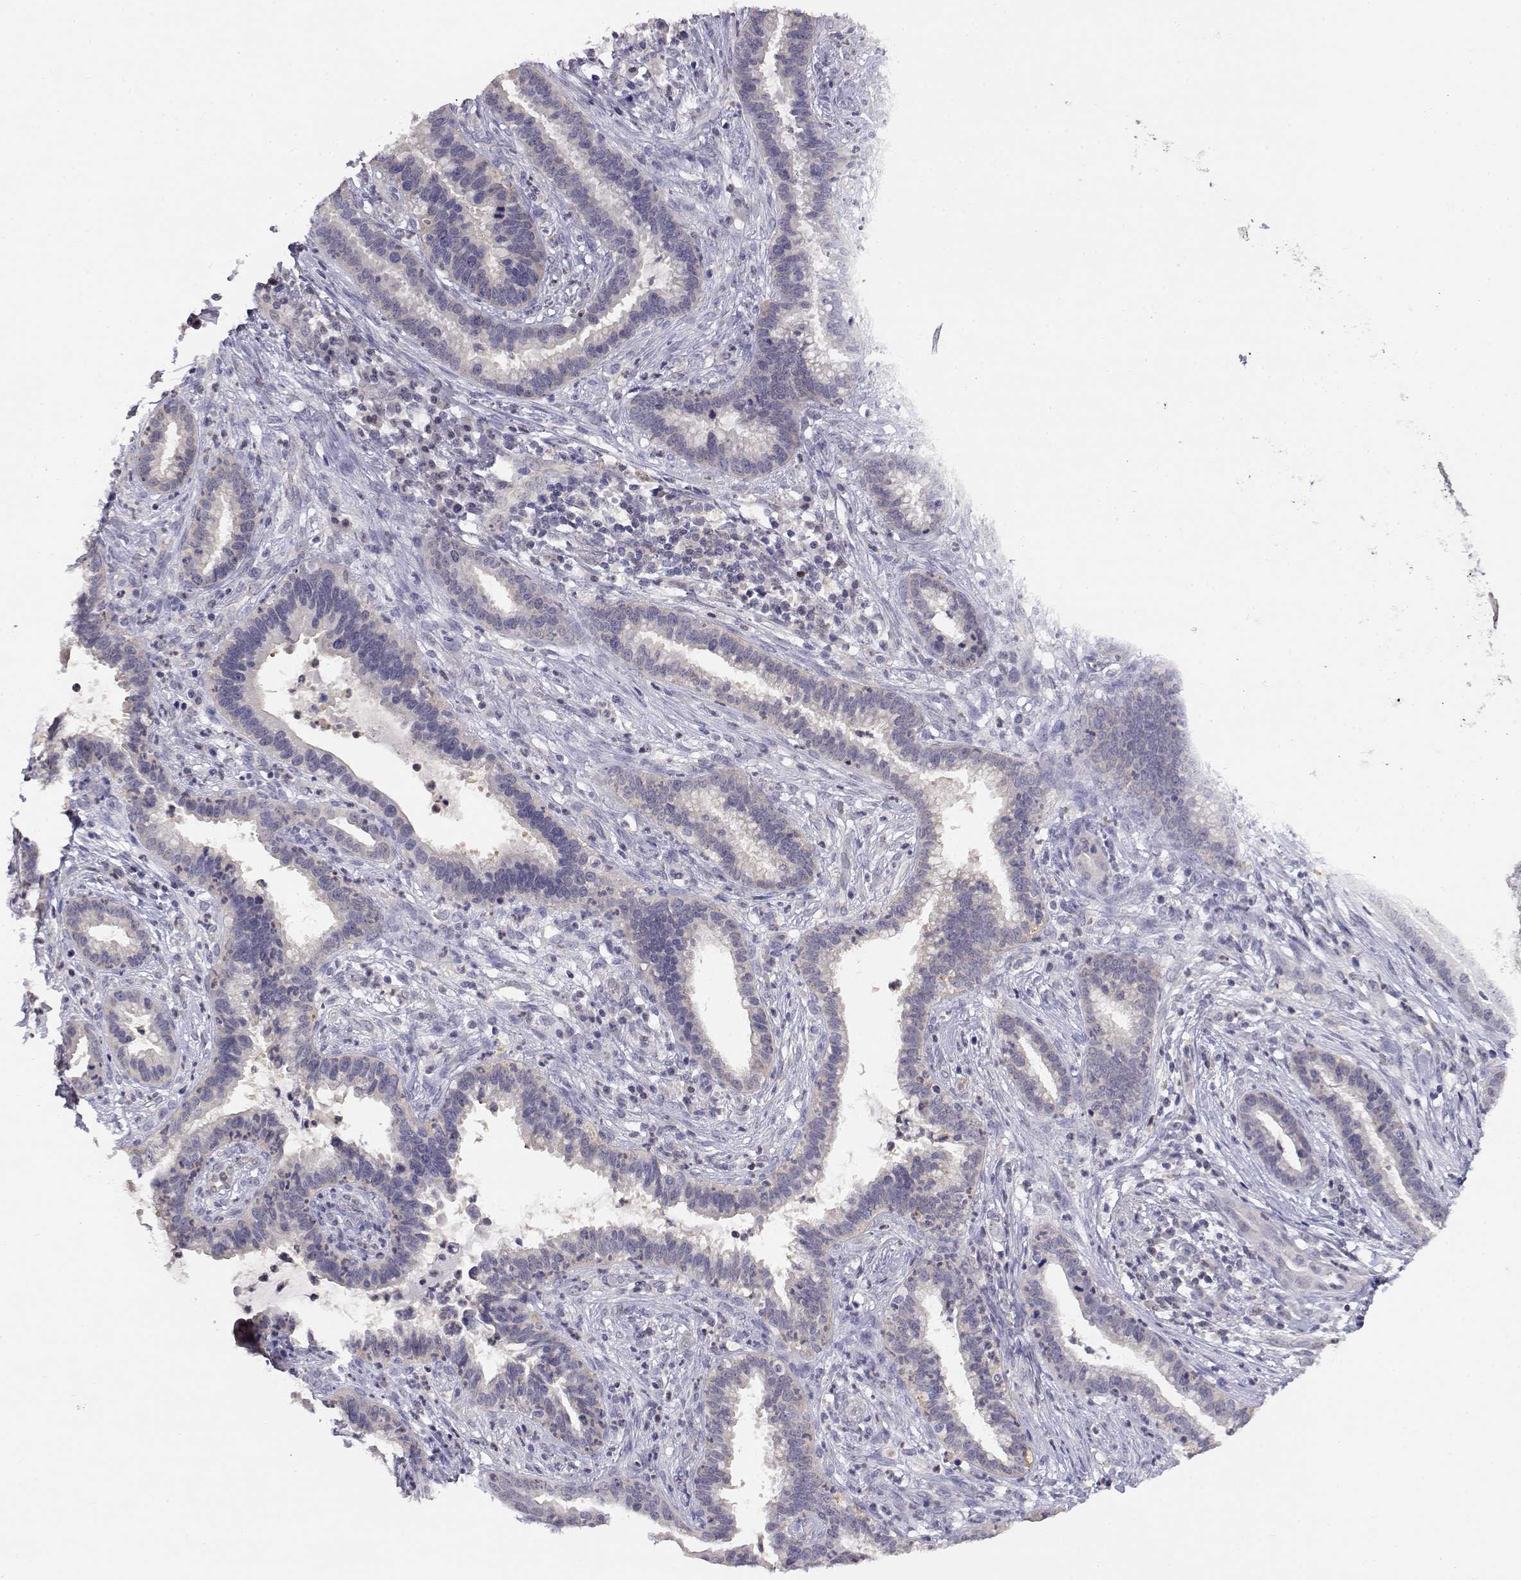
{"staining": {"intensity": "weak", "quantity": "25%-75%", "location": "cytoplasmic/membranous"}, "tissue": "cervical cancer", "cell_type": "Tumor cells", "image_type": "cancer", "snomed": [{"axis": "morphology", "description": "Adenocarcinoma, NOS"}, {"axis": "topography", "description": "Cervix"}], "caption": "Human cervical cancer stained for a protein (brown) reveals weak cytoplasmic/membranous positive expression in about 25%-75% of tumor cells.", "gene": "ADA", "patient": {"sex": "female", "age": 45}}